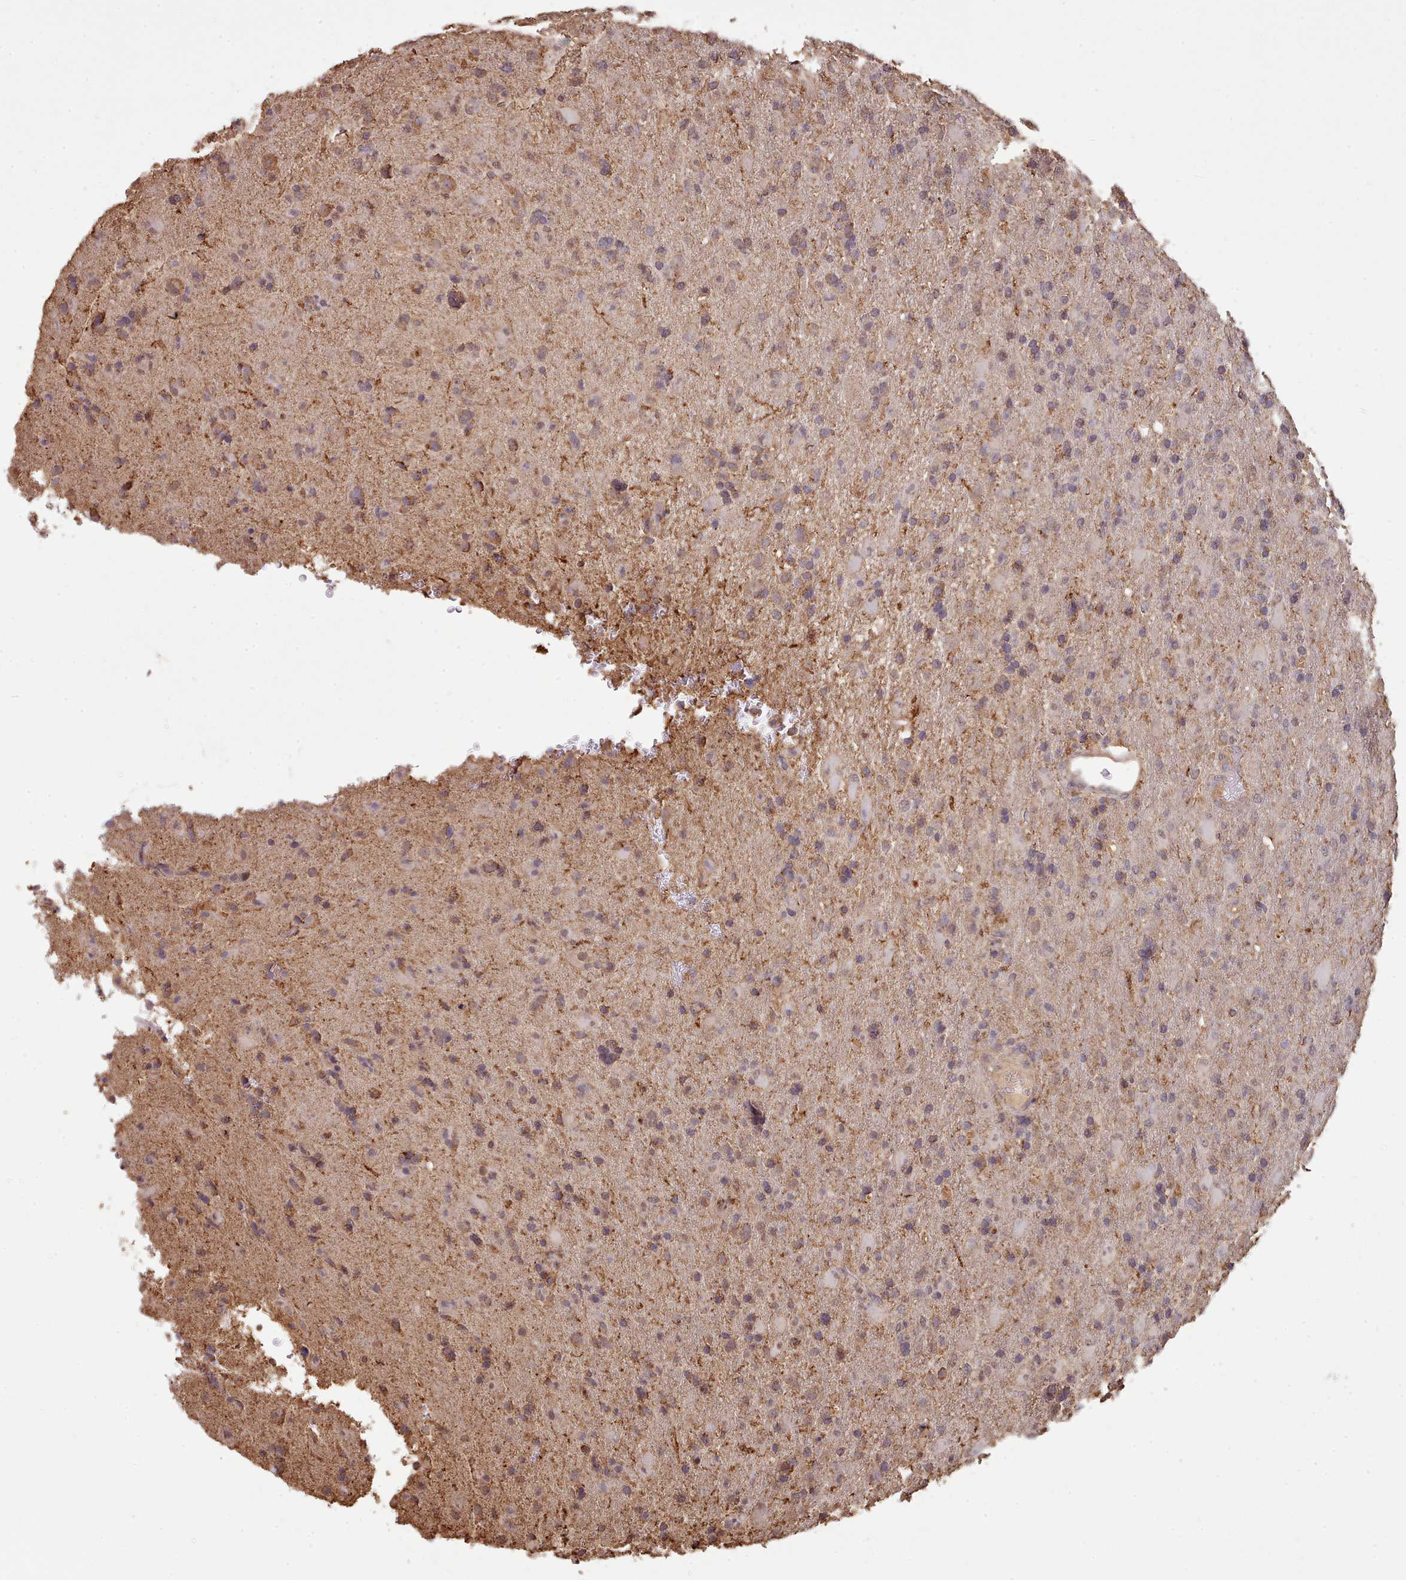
{"staining": {"intensity": "negative", "quantity": "none", "location": "none"}, "tissue": "glioma", "cell_type": "Tumor cells", "image_type": "cancer", "snomed": [{"axis": "morphology", "description": "Glioma, malignant, Low grade"}, {"axis": "topography", "description": "Brain"}], "caption": "DAB immunohistochemical staining of human glioma shows no significant staining in tumor cells.", "gene": "METRN", "patient": {"sex": "male", "age": 65}}